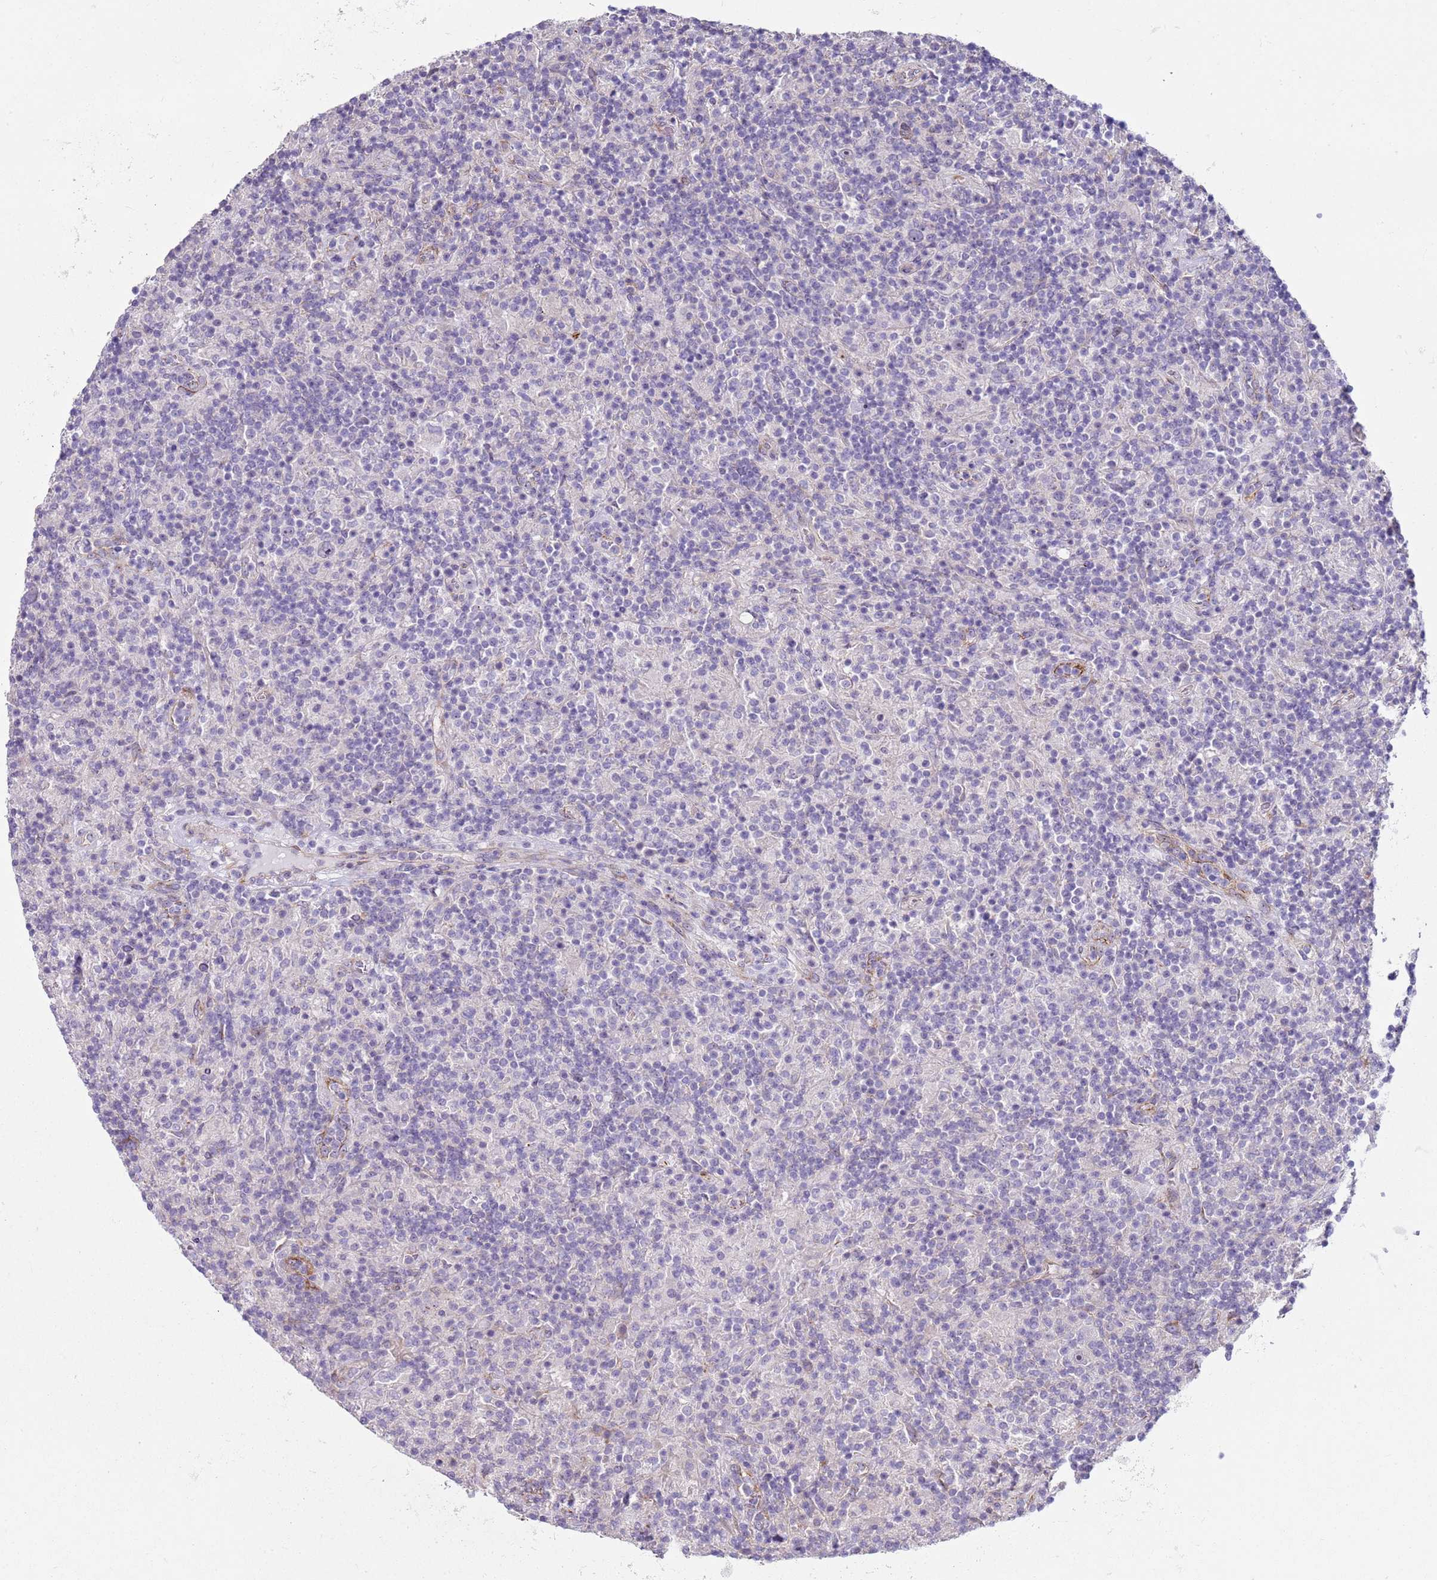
{"staining": {"intensity": "negative", "quantity": "none", "location": "none"}, "tissue": "lymphoma", "cell_type": "Tumor cells", "image_type": "cancer", "snomed": [{"axis": "morphology", "description": "Hodgkin's disease, NOS"}, {"axis": "topography", "description": "Lymph node"}], "caption": "Immunohistochemical staining of lymphoma reveals no significant staining in tumor cells. (Brightfield microscopy of DAB IHC at high magnification).", "gene": "HEATR1", "patient": {"sex": "male", "age": 70}}